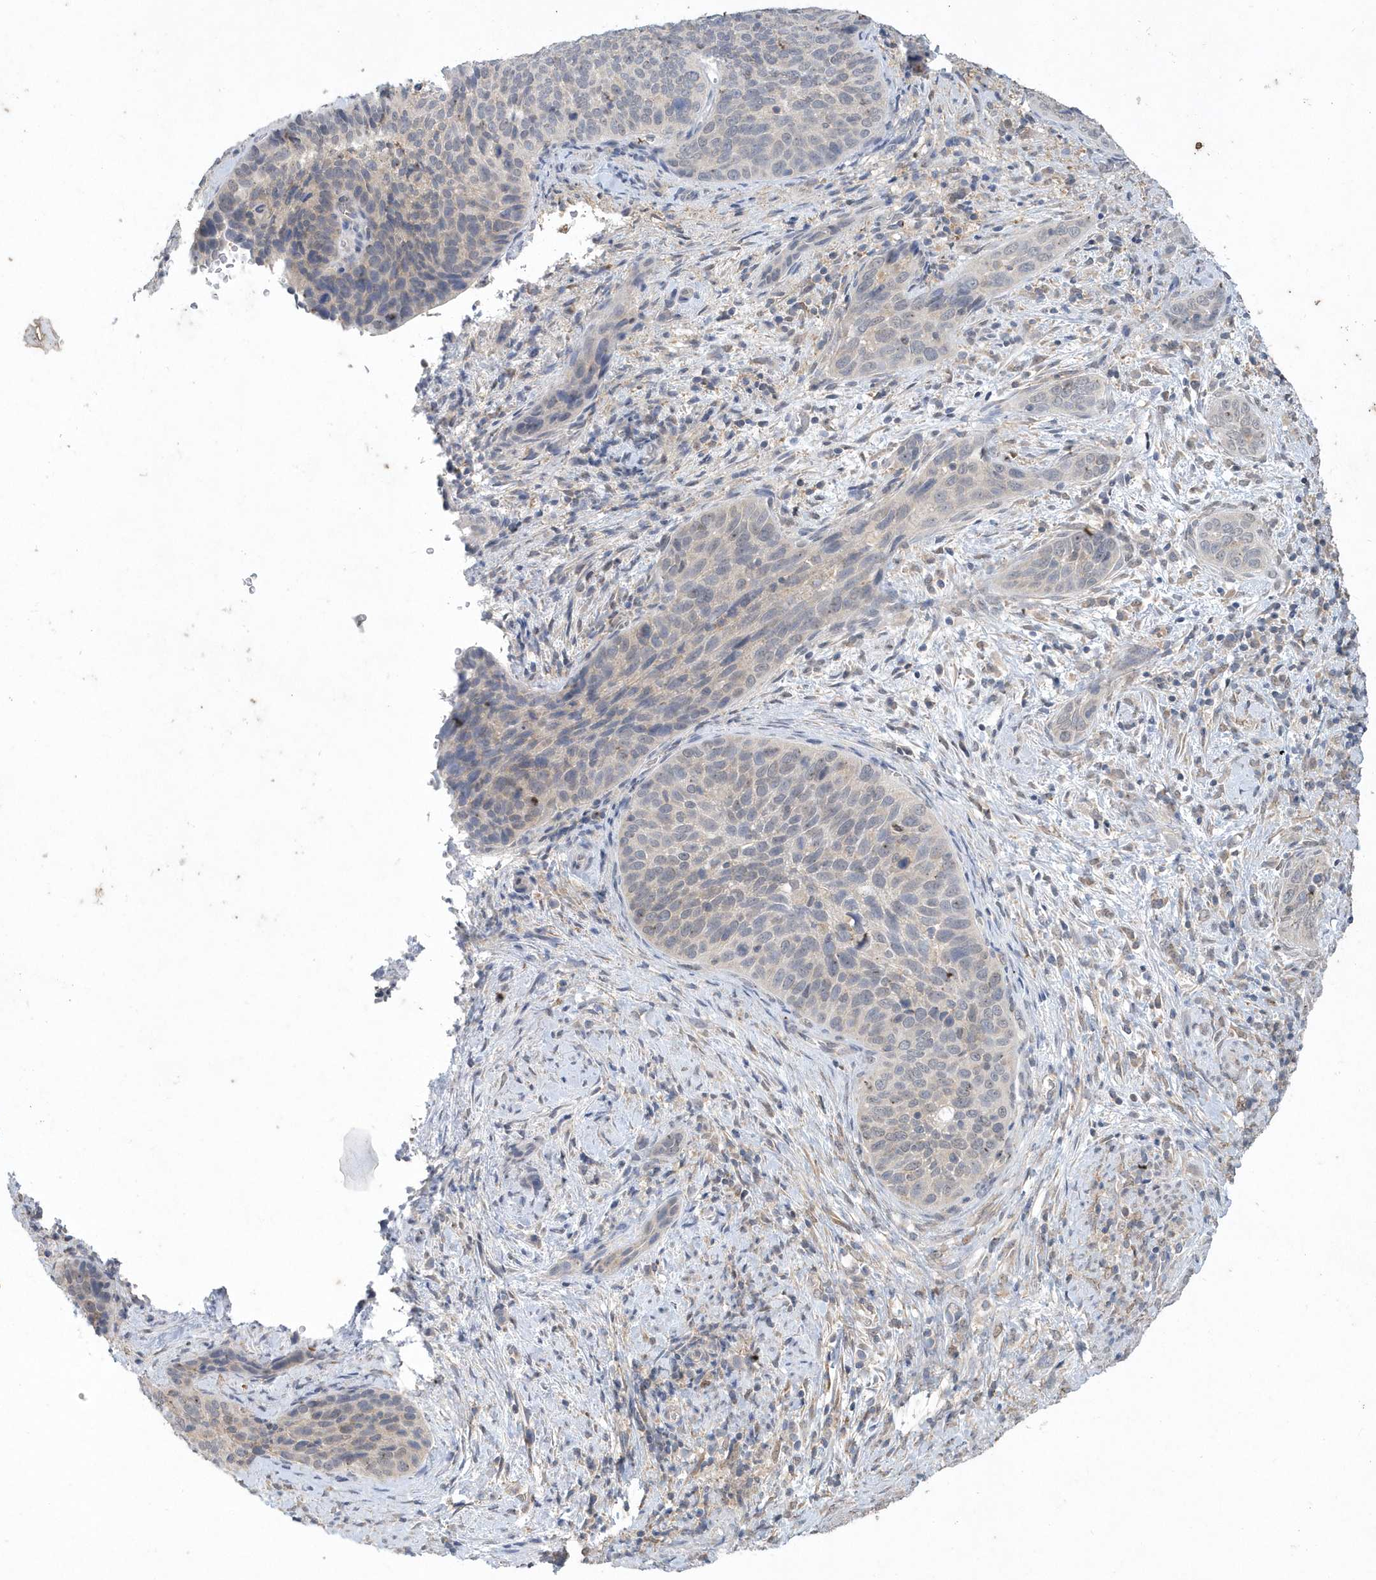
{"staining": {"intensity": "weak", "quantity": "<25%", "location": "cytoplasmic/membranous,nuclear"}, "tissue": "cervical cancer", "cell_type": "Tumor cells", "image_type": "cancer", "snomed": [{"axis": "morphology", "description": "Squamous cell carcinoma, NOS"}, {"axis": "topography", "description": "Cervix"}], "caption": "Immunohistochemical staining of cervical cancer displays no significant expression in tumor cells.", "gene": "AKR7A2", "patient": {"sex": "female", "age": 60}}